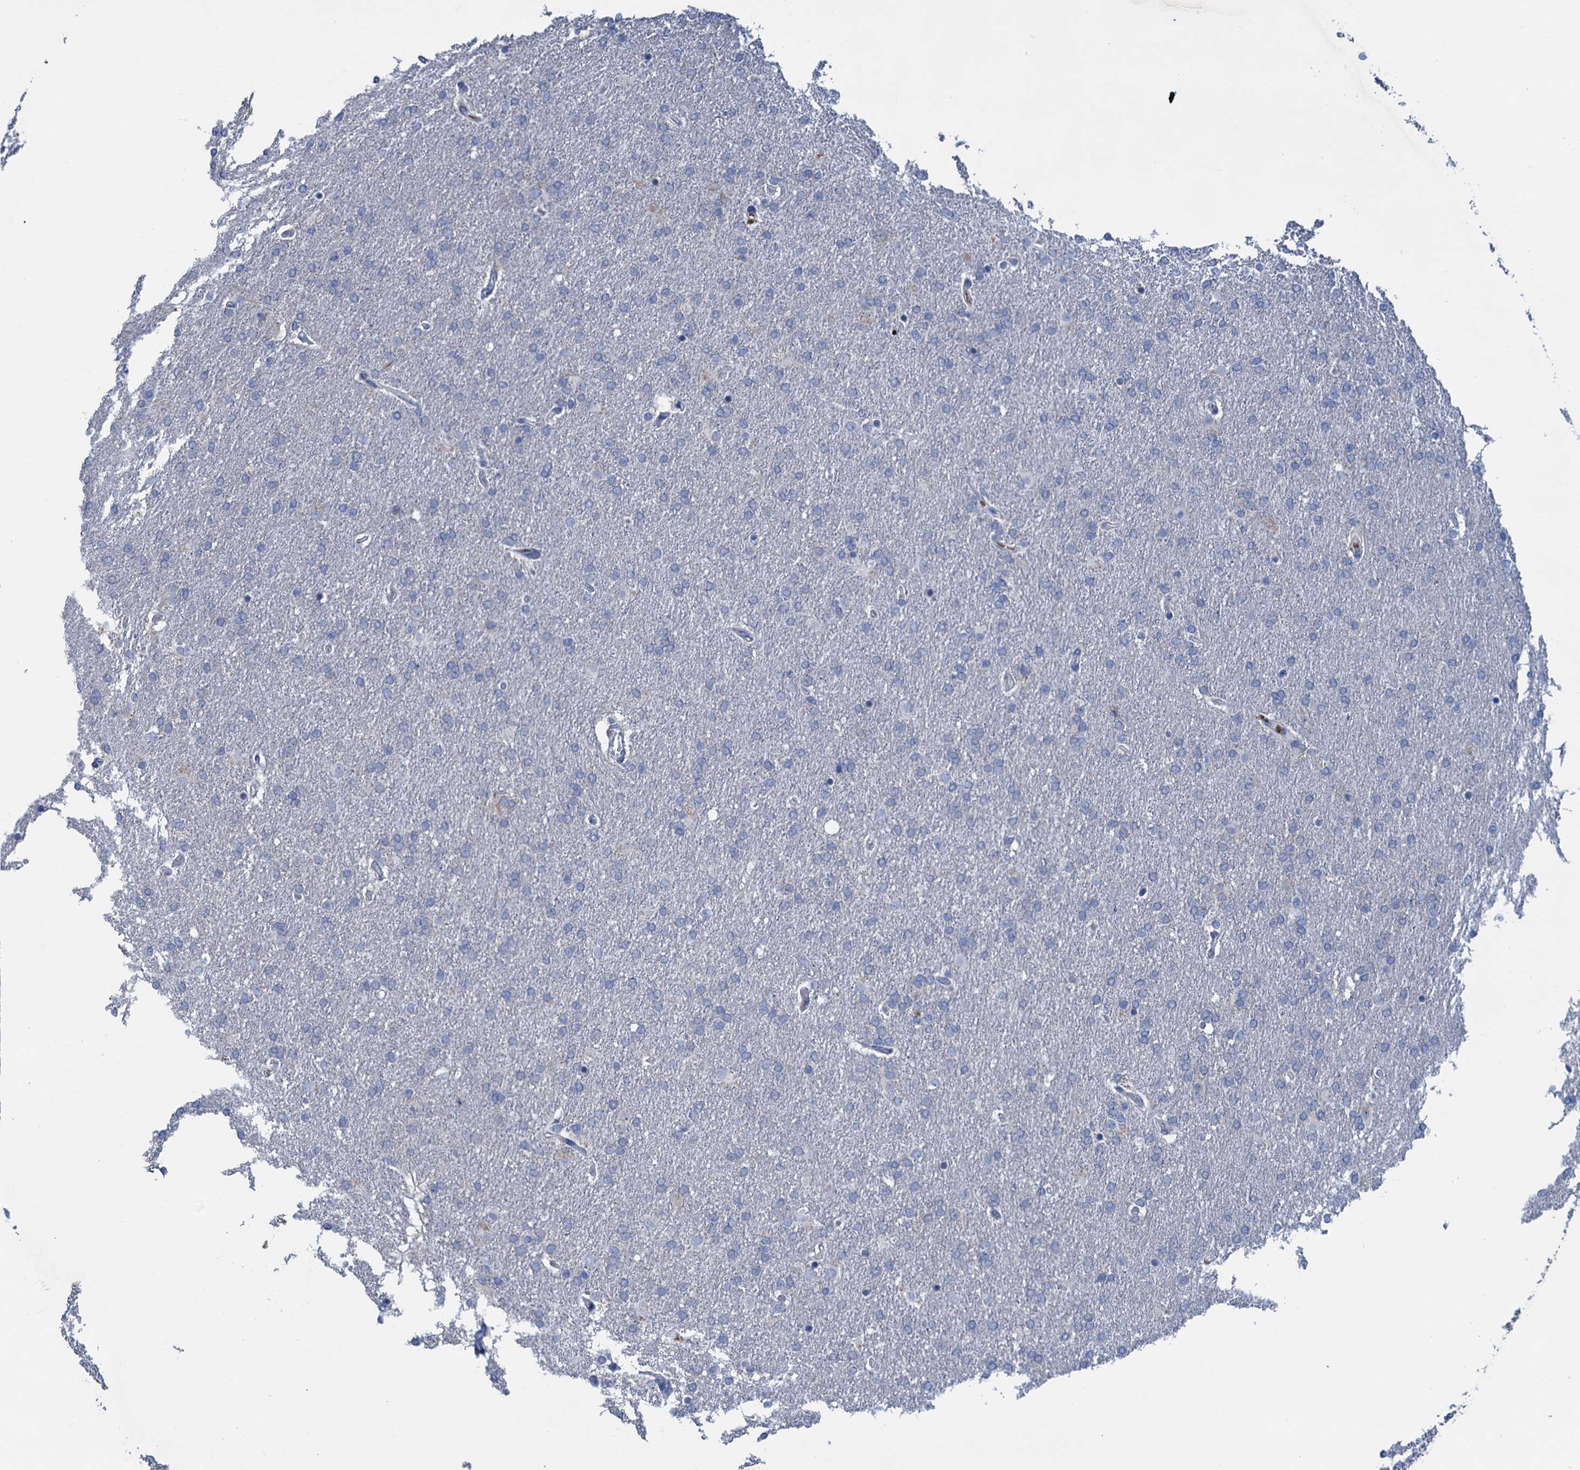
{"staining": {"intensity": "negative", "quantity": "none", "location": "none"}, "tissue": "glioma", "cell_type": "Tumor cells", "image_type": "cancer", "snomed": [{"axis": "morphology", "description": "Glioma, malignant, High grade"}, {"axis": "topography", "description": "Brain"}], "caption": "High power microscopy image of an immunohistochemistry micrograph of malignant glioma (high-grade), revealing no significant staining in tumor cells.", "gene": "RTKN2", "patient": {"sex": "male", "age": 72}}